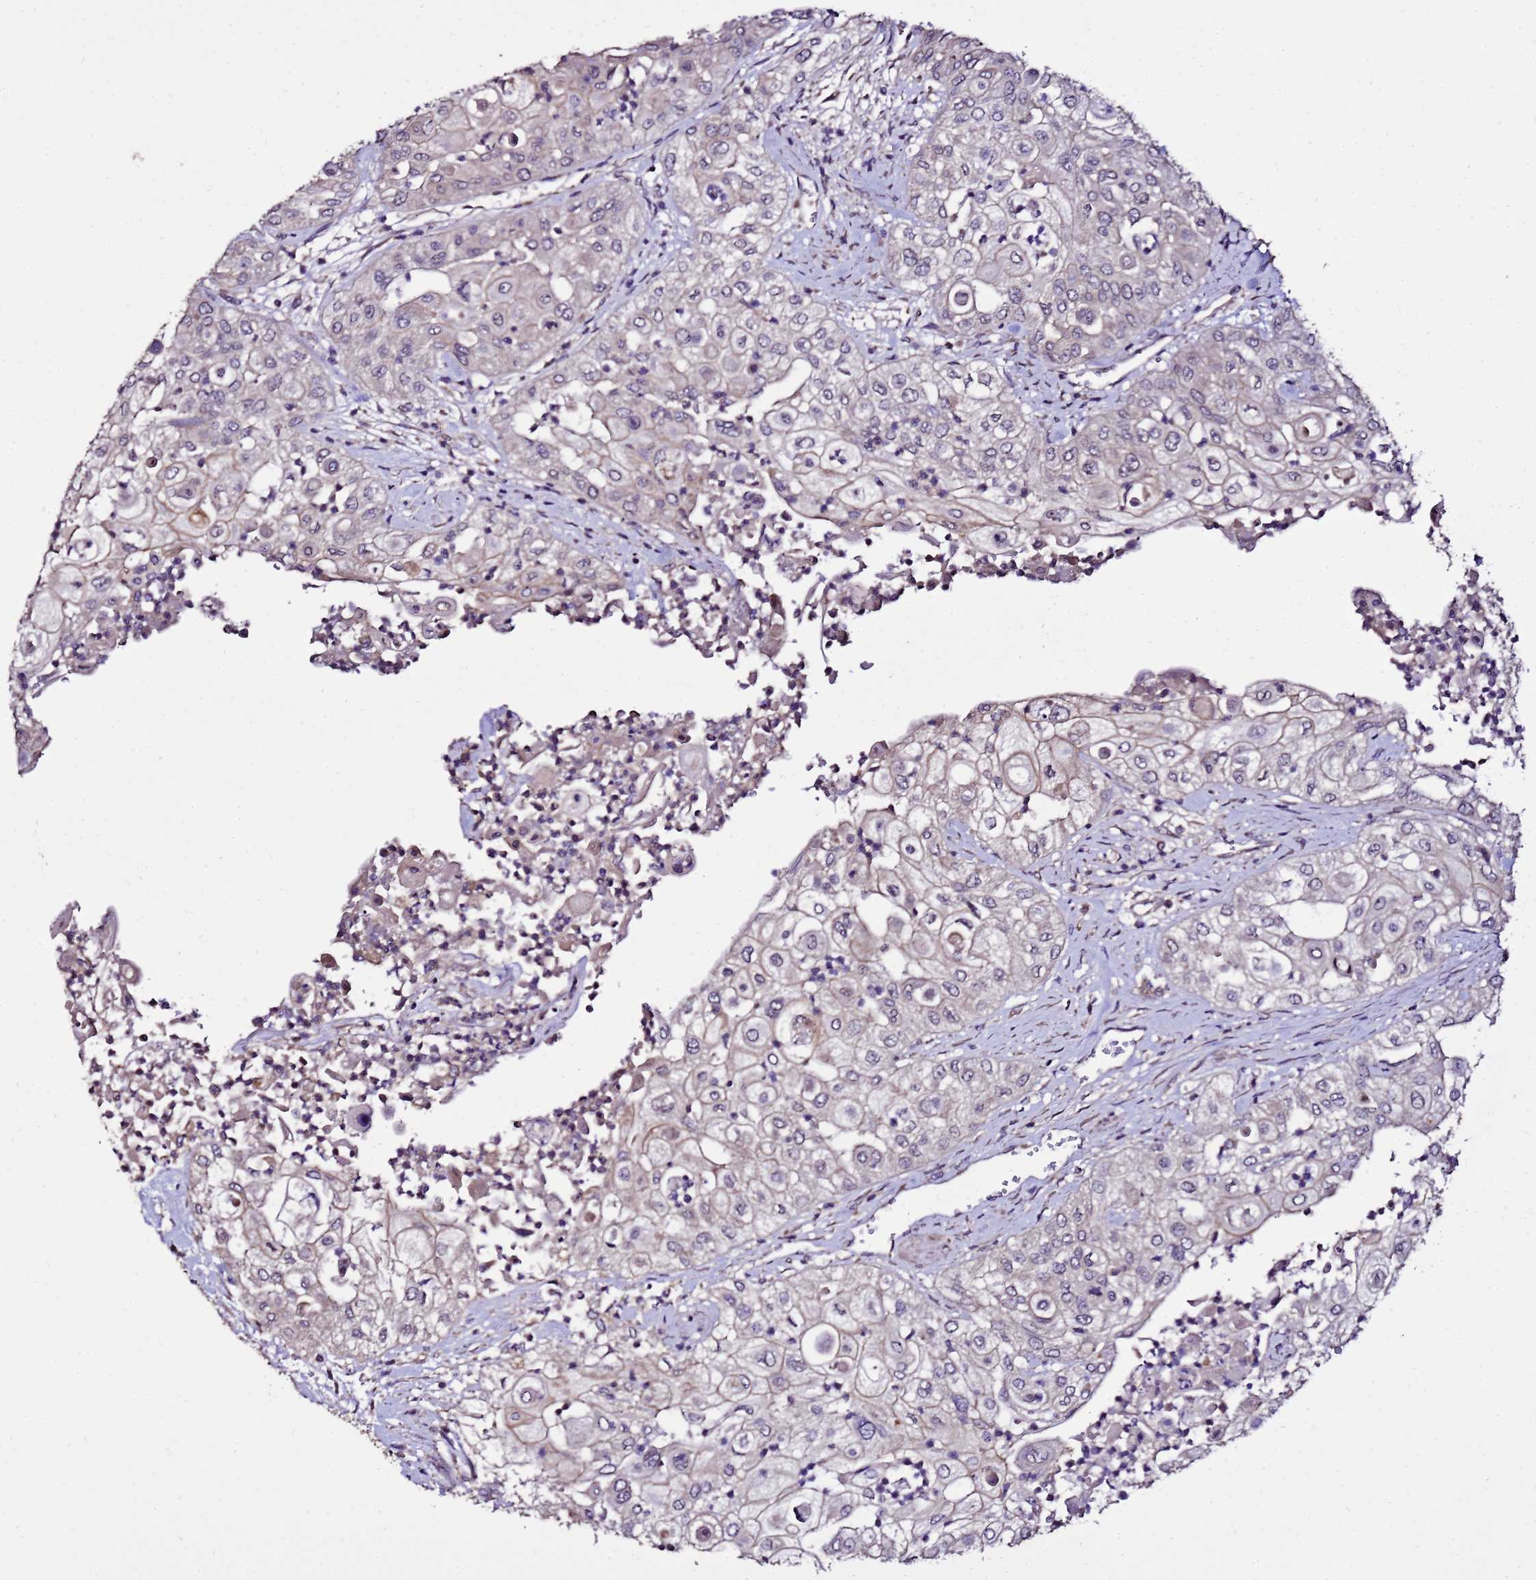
{"staining": {"intensity": "negative", "quantity": "none", "location": "none"}, "tissue": "urothelial cancer", "cell_type": "Tumor cells", "image_type": "cancer", "snomed": [{"axis": "morphology", "description": "Urothelial carcinoma, High grade"}, {"axis": "topography", "description": "Urinary bladder"}], "caption": "Tumor cells show no significant positivity in urothelial cancer.", "gene": "ZNF329", "patient": {"sex": "female", "age": 79}}